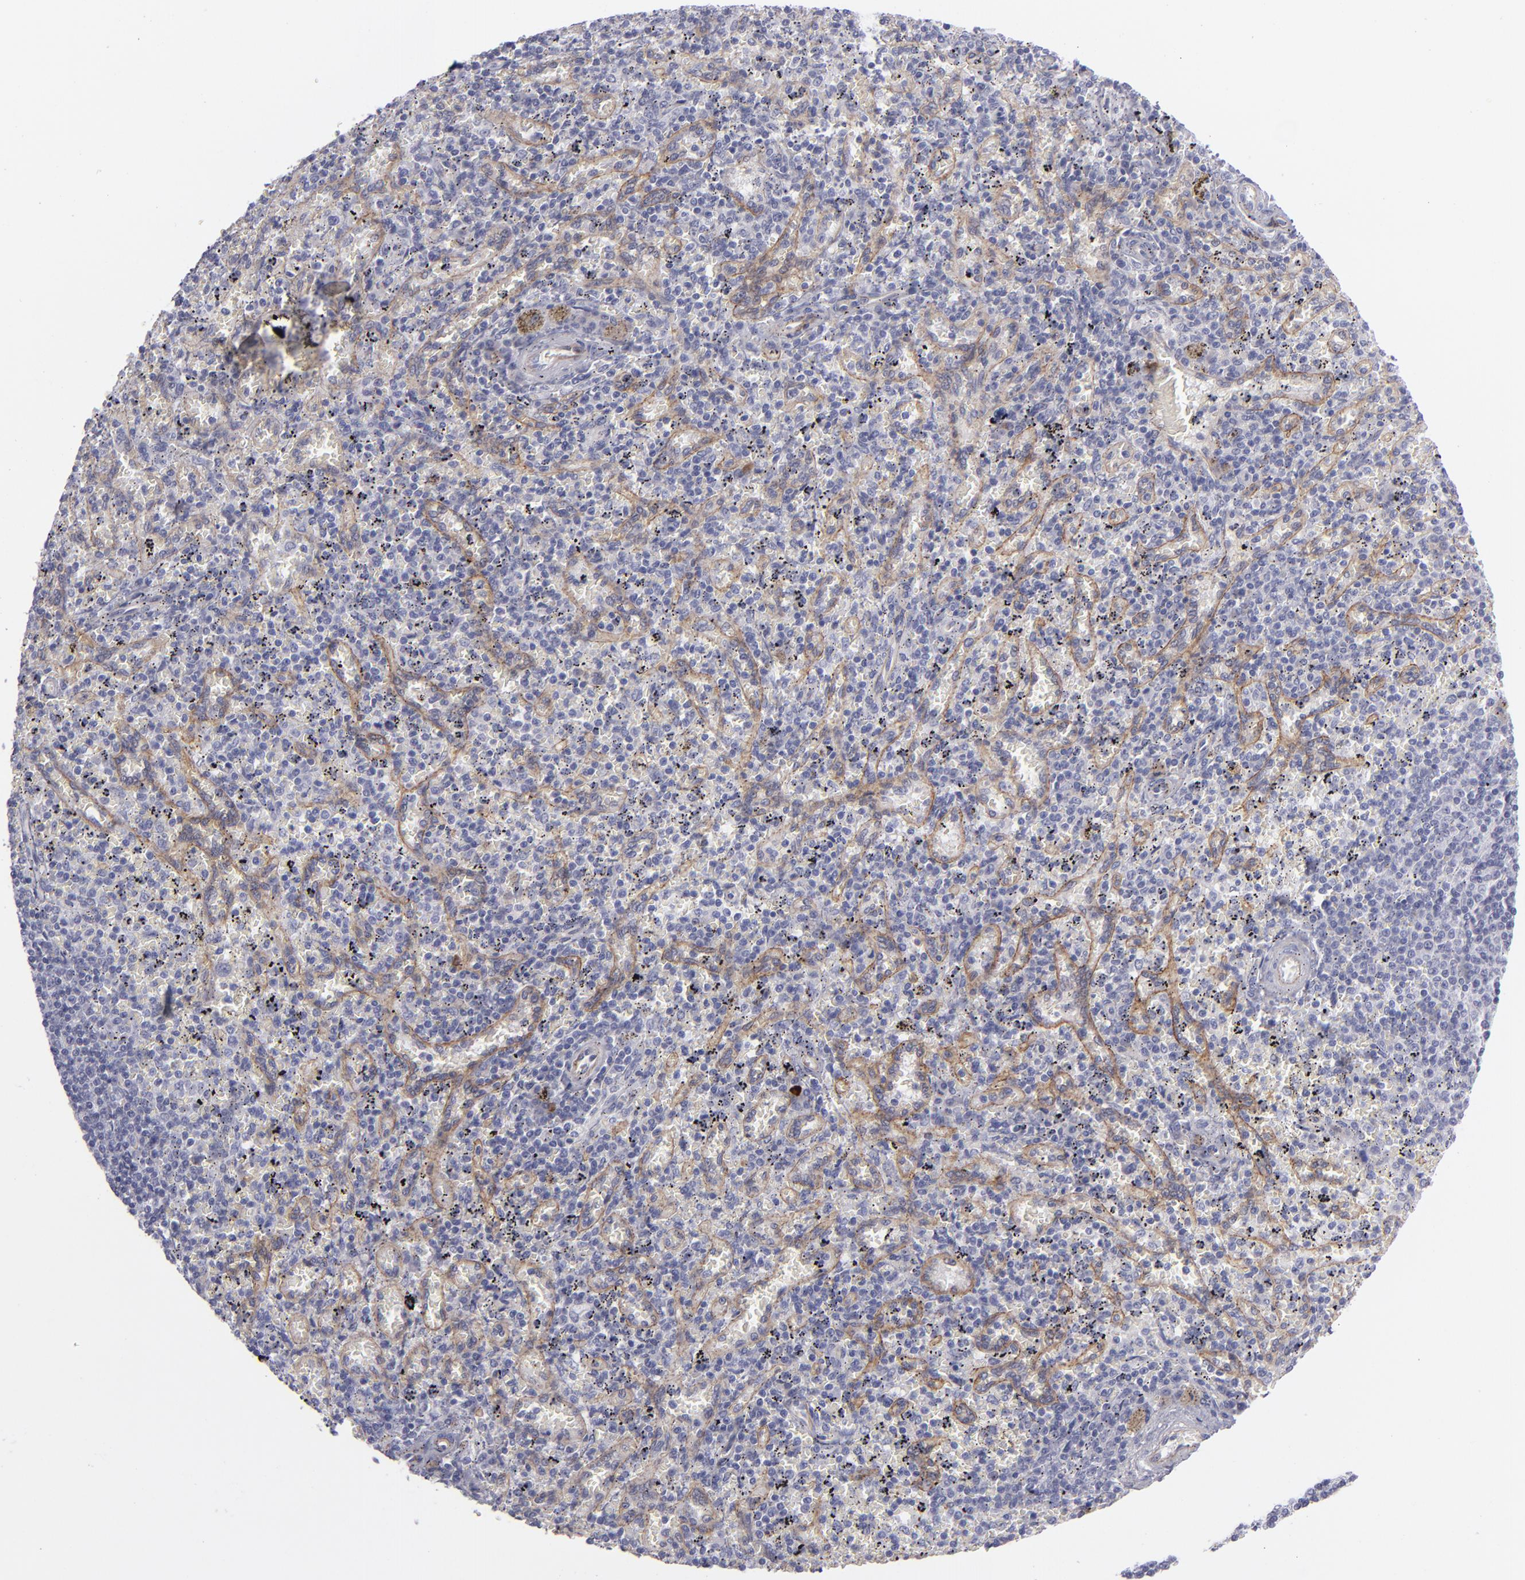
{"staining": {"intensity": "negative", "quantity": "none", "location": "none"}, "tissue": "spleen", "cell_type": "Cells in red pulp", "image_type": "normal", "snomed": [{"axis": "morphology", "description": "Normal tissue, NOS"}, {"axis": "topography", "description": "Spleen"}], "caption": "This image is of unremarkable spleen stained with immunohistochemistry to label a protein in brown with the nuclei are counter-stained blue. There is no staining in cells in red pulp.", "gene": "ITGB4", "patient": {"sex": "female", "age": 43}}